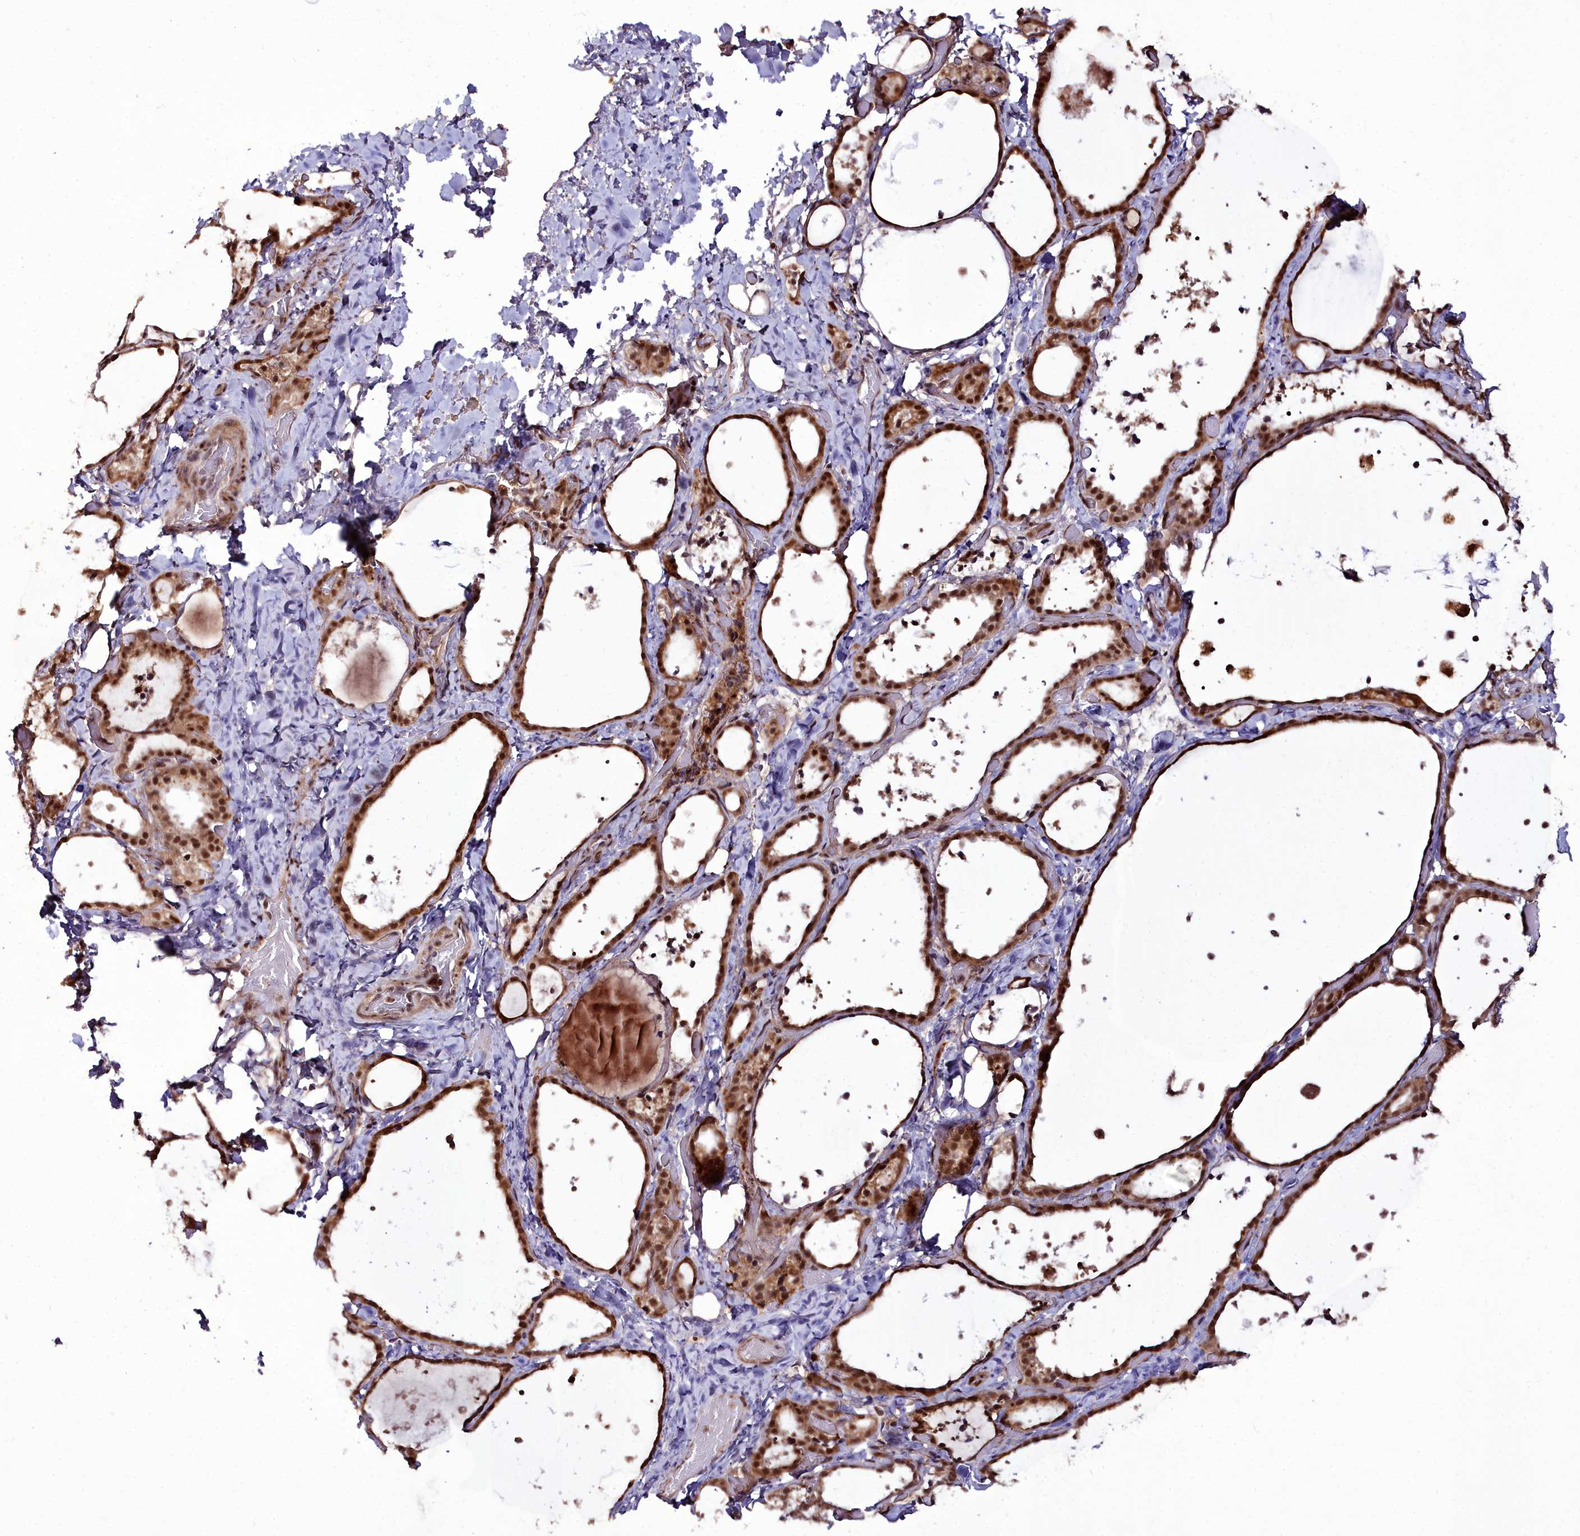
{"staining": {"intensity": "strong", "quantity": ">75%", "location": "cytoplasmic/membranous,nuclear"}, "tissue": "thyroid gland", "cell_type": "Glandular cells", "image_type": "normal", "snomed": [{"axis": "morphology", "description": "Normal tissue, NOS"}, {"axis": "topography", "description": "Thyroid gland"}], "caption": "Benign thyroid gland exhibits strong cytoplasmic/membranous,nuclear staining in approximately >75% of glandular cells (Brightfield microscopy of DAB IHC at high magnification)..", "gene": "CXXC1", "patient": {"sex": "female", "age": 44}}